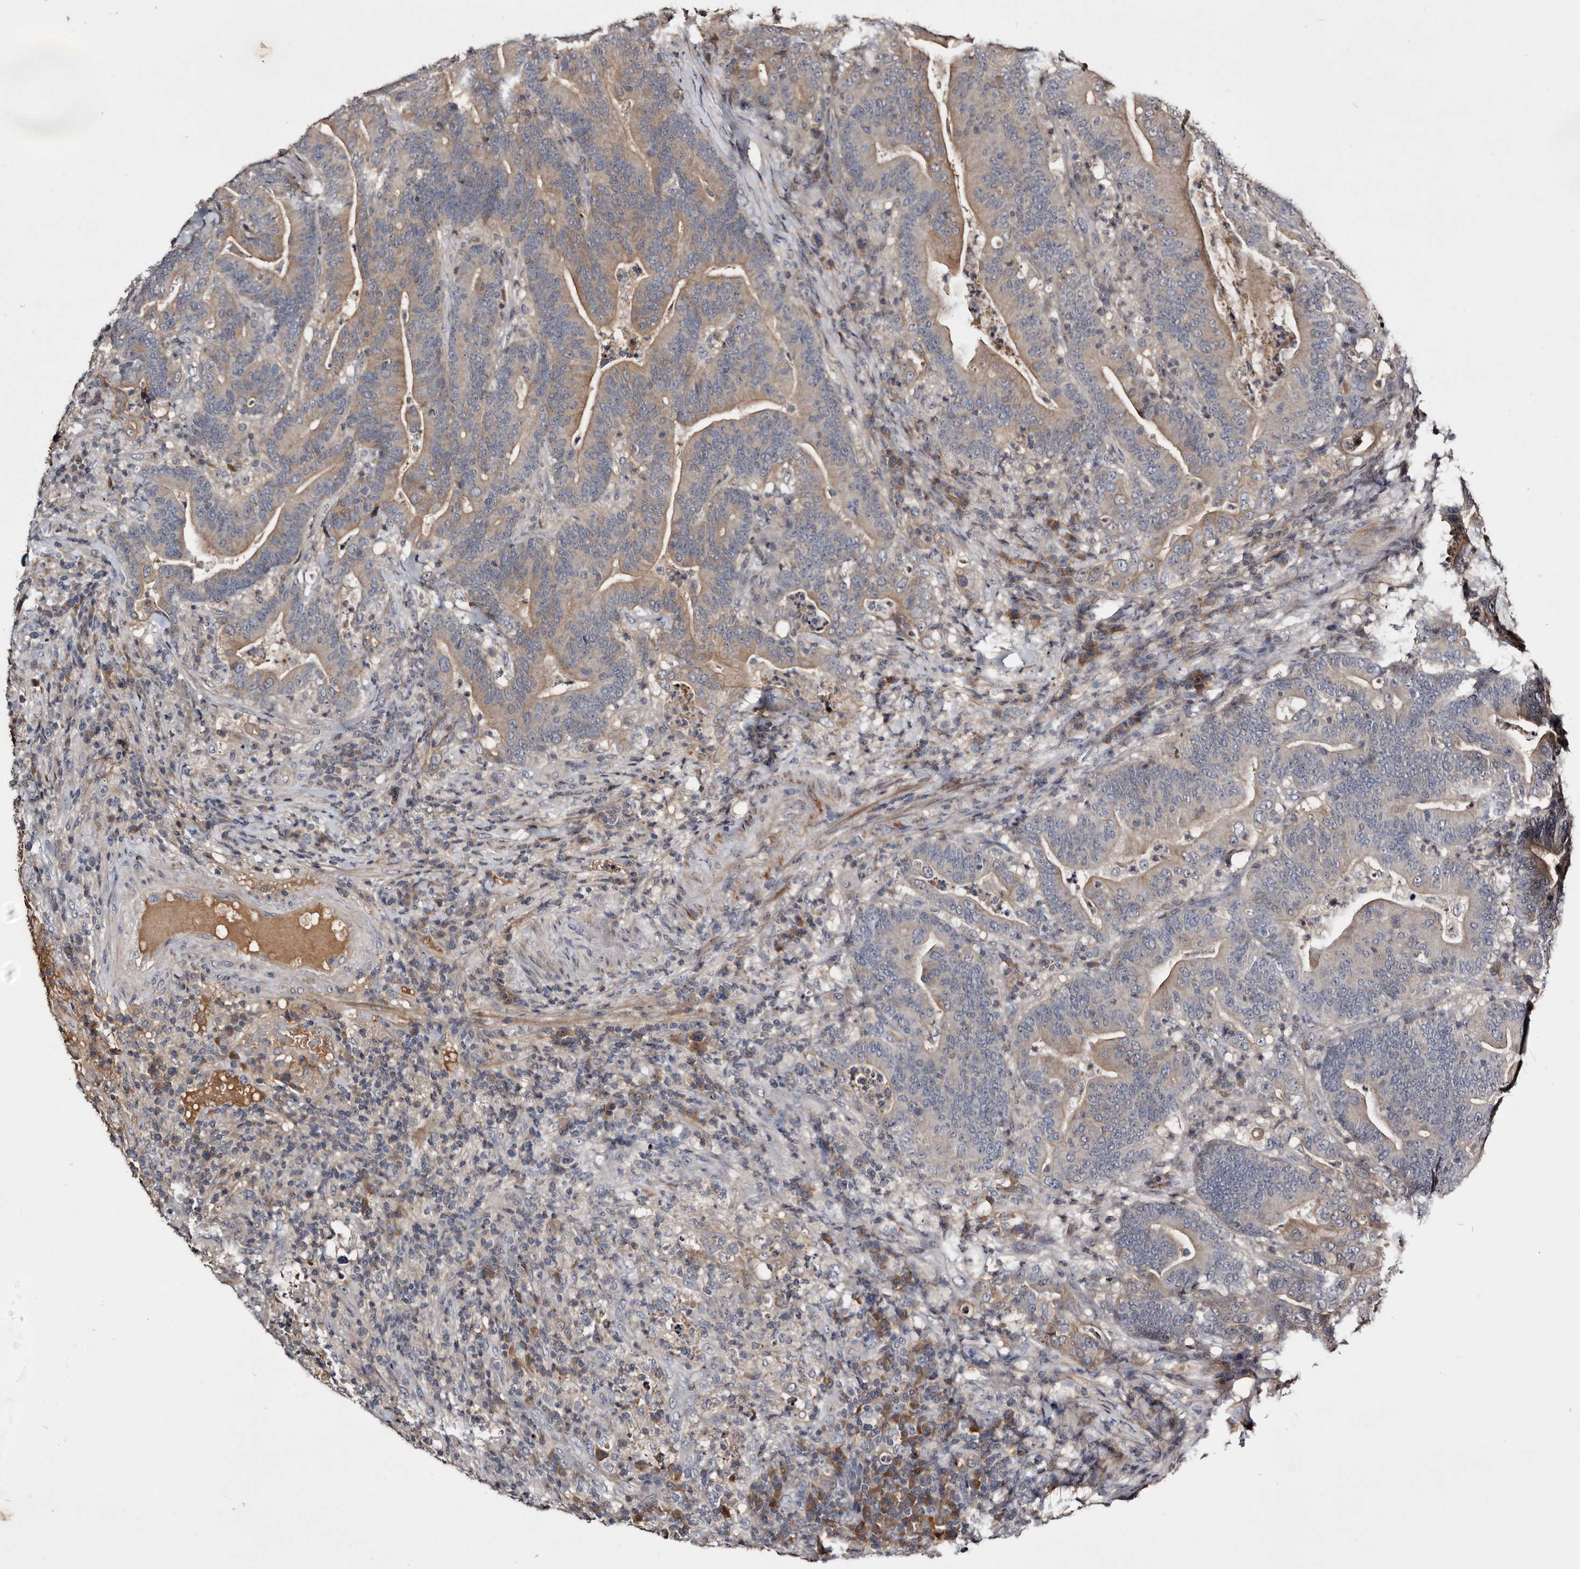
{"staining": {"intensity": "weak", "quantity": "25%-75%", "location": "cytoplasmic/membranous"}, "tissue": "colorectal cancer", "cell_type": "Tumor cells", "image_type": "cancer", "snomed": [{"axis": "morphology", "description": "Adenocarcinoma, NOS"}, {"axis": "topography", "description": "Colon"}], "caption": "Immunohistochemistry (IHC) of colorectal cancer (adenocarcinoma) exhibits low levels of weak cytoplasmic/membranous positivity in approximately 25%-75% of tumor cells. (Stains: DAB (3,3'-diaminobenzidine) in brown, nuclei in blue, Microscopy: brightfield microscopy at high magnification).", "gene": "TTC39A", "patient": {"sex": "female", "age": 66}}